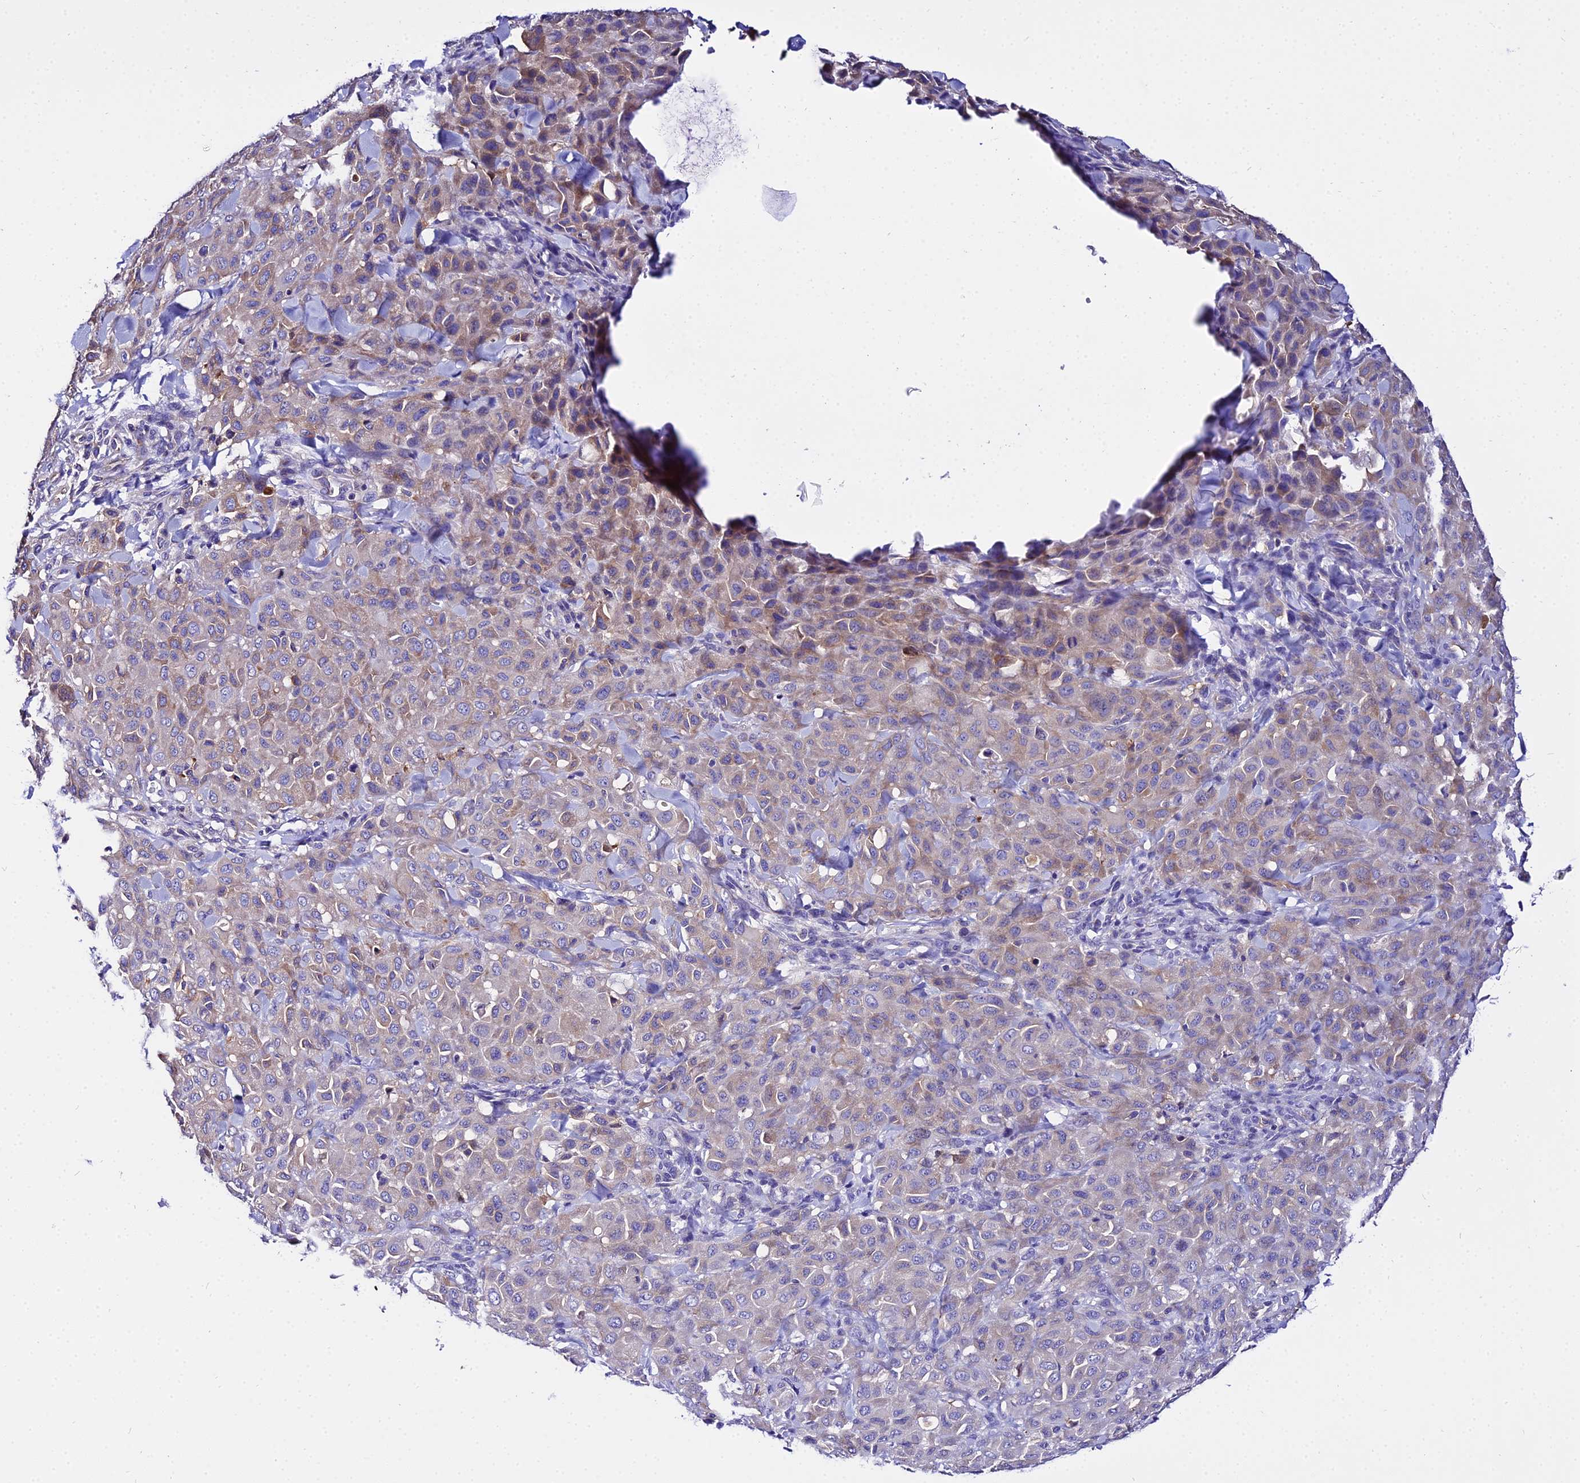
{"staining": {"intensity": "weak", "quantity": "25%-75%", "location": "cytoplasmic/membranous"}, "tissue": "melanoma", "cell_type": "Tumor cells", "image_type": "cancer", "snomed": [{"axis": "morphology", "description": "Malignant melanoma, Metastatic site"}, {"axis": "topography", "description": "Skin"}], "caption": "Immunohistochemistry (IHC) micrograph of neoplastic tissue: human malignant melanoma (metastatic site) stained using immunohistochemistry (IHC) displays low levels of weak protein expression localized specifically in the cytoplasmic/membranous of tumor cells, appearing as a cytoplasmic/membranous brown color.", "gene": "TUBA3D", "patient": {"sex": "female", "age": 81}}